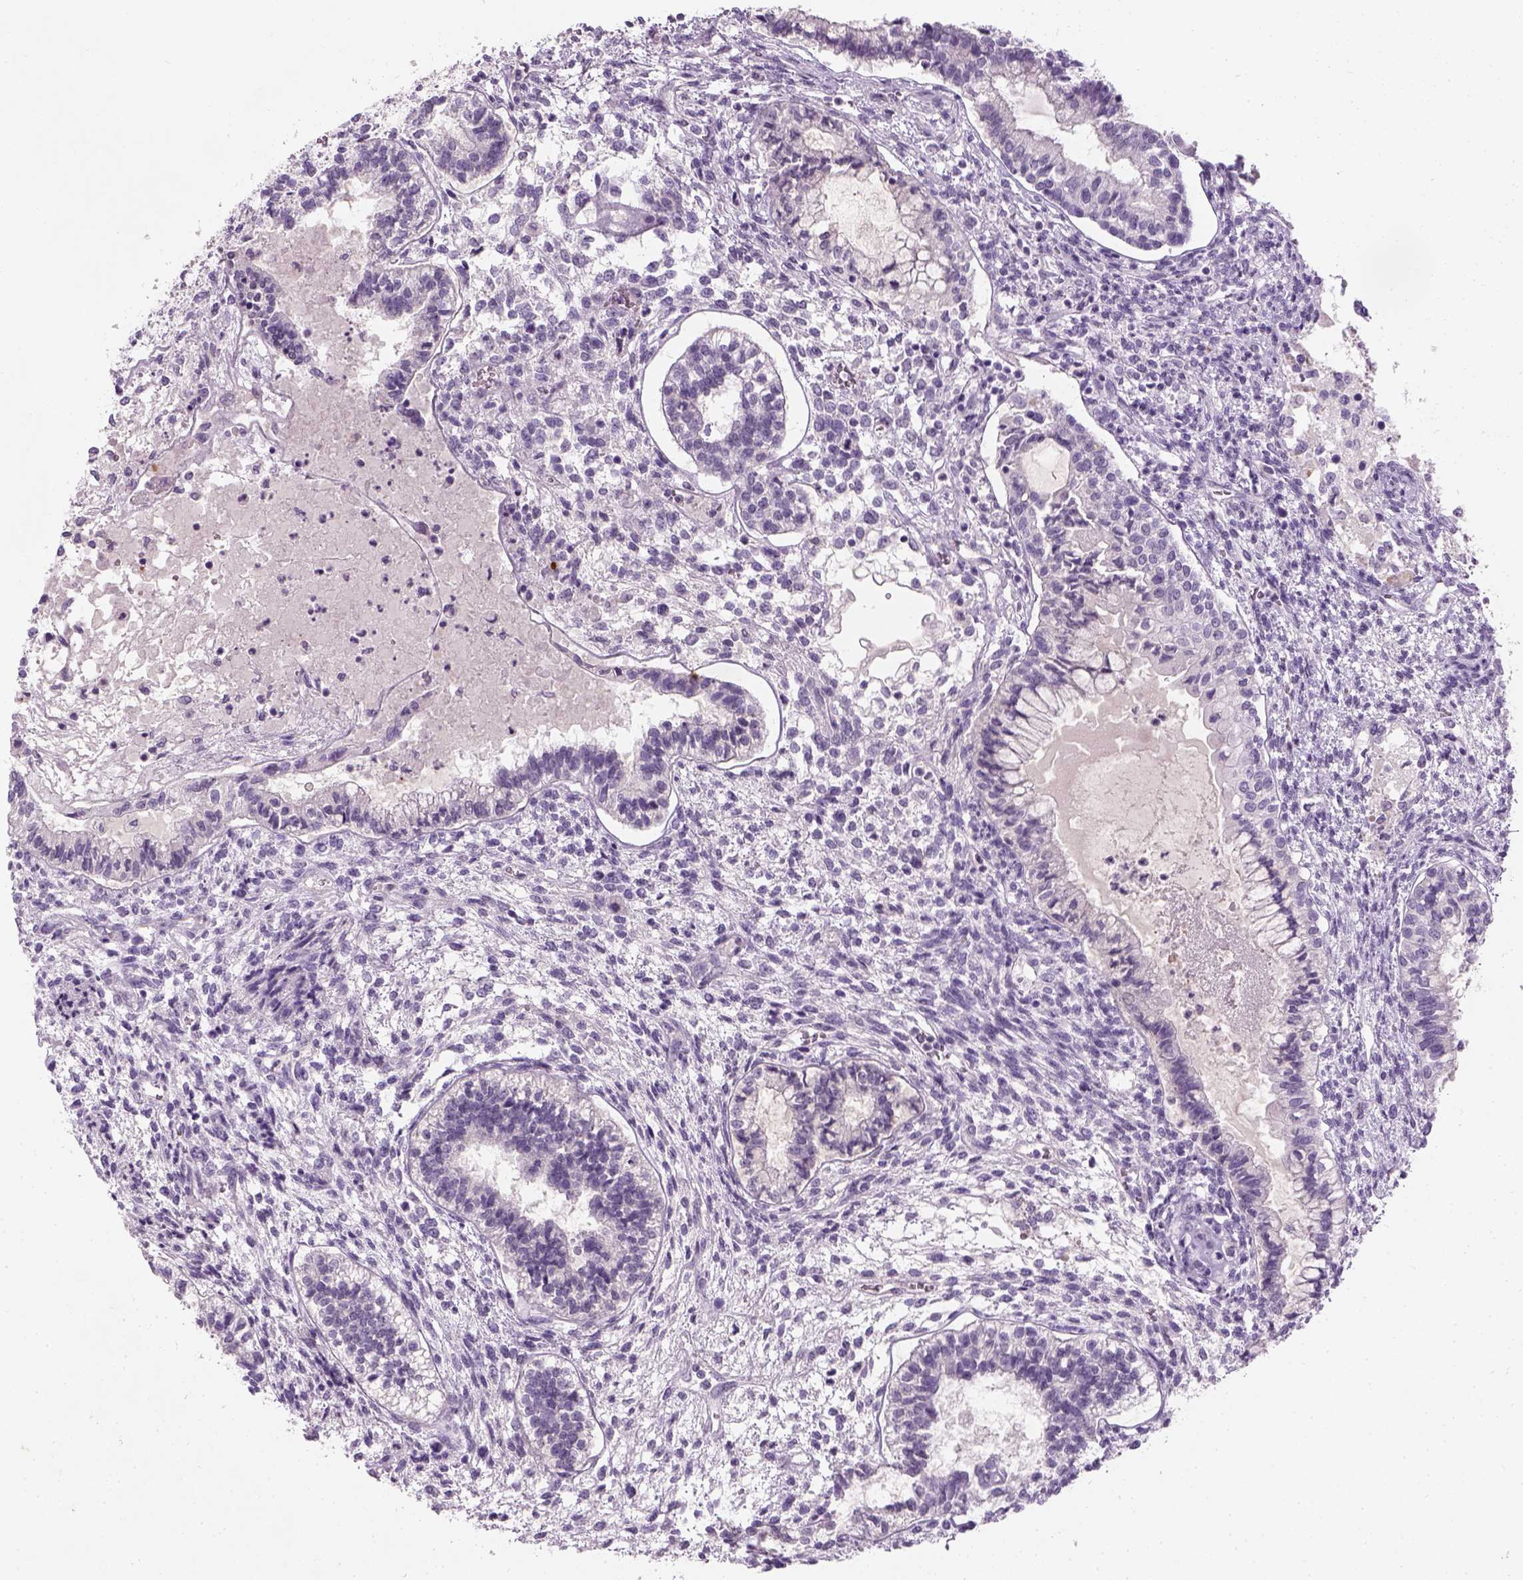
{"staining": {"intensity": "negative", "quantity": "none", "location": "none"}, "tissue": "testis cancer", "cell_type": "Tumor cells", "image_type": "cancer", "snomed": [{"axis": "morphology", "description": "Carcinoma, Embryonal, NOS"}, {"axis": "topography", "description": "Testis"}], "caption": "Immunohistochemistry (IHC) image of human testis cancer (embryonal carcinoma) stained for a protein (brown), which displays no staining in tumor cells. (DAB immunohistochemistry (IHC) visualized using brightfield microscopy, high magnification).", "gene": "TH", "patient": {"sex": "male", "age": 37}}